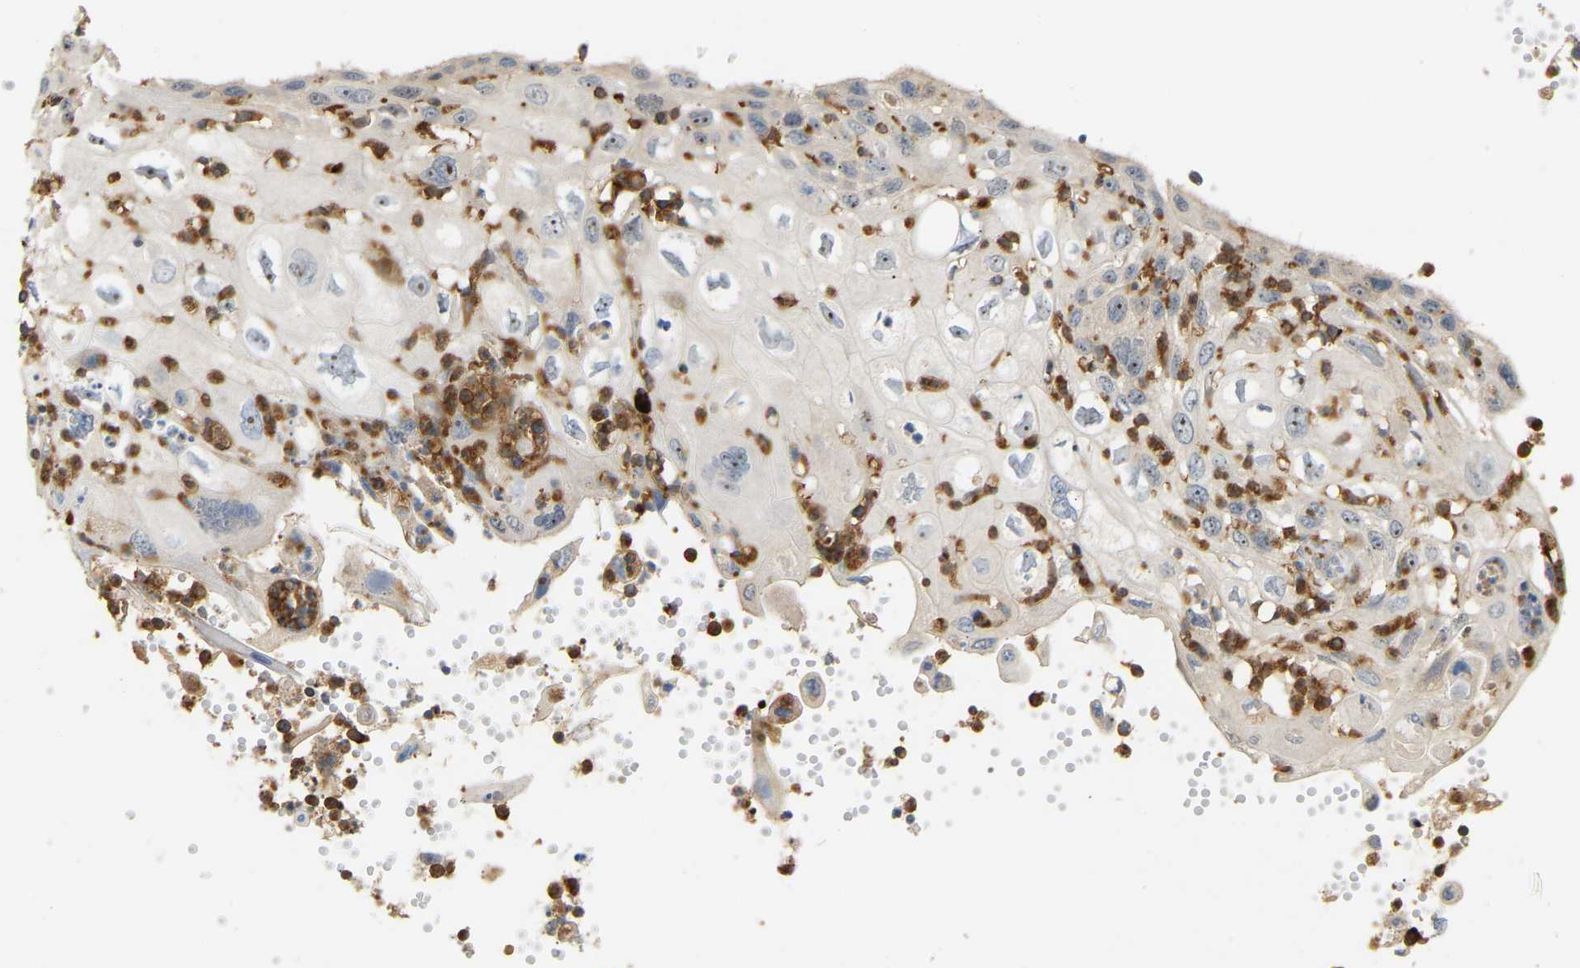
{"staining": {"intensity": "weak", "quantity": "25%-75%", "location": "nuclear"}, "tissue": "cervical cancer", "cell_type": "Tumor cells", "image_type": "cancer", "snomed": [{"axis": "morphology", "description": "Squamous cell carcinoma, NOS"}, {"axis": "topography", "description": "Cervix"}], "caption": "An image of cervical squamous cell carcinoma stained for a protein reveals weak nuclear brown staining in tumor cells. The staining was performed using DAB to visualize the protein expression in brown, while the nuclei were stained in blue with hematoxylin (Magnification: 20x).", "gene": "PLCG2", "patient": {"sex": "female", "age": 70}}